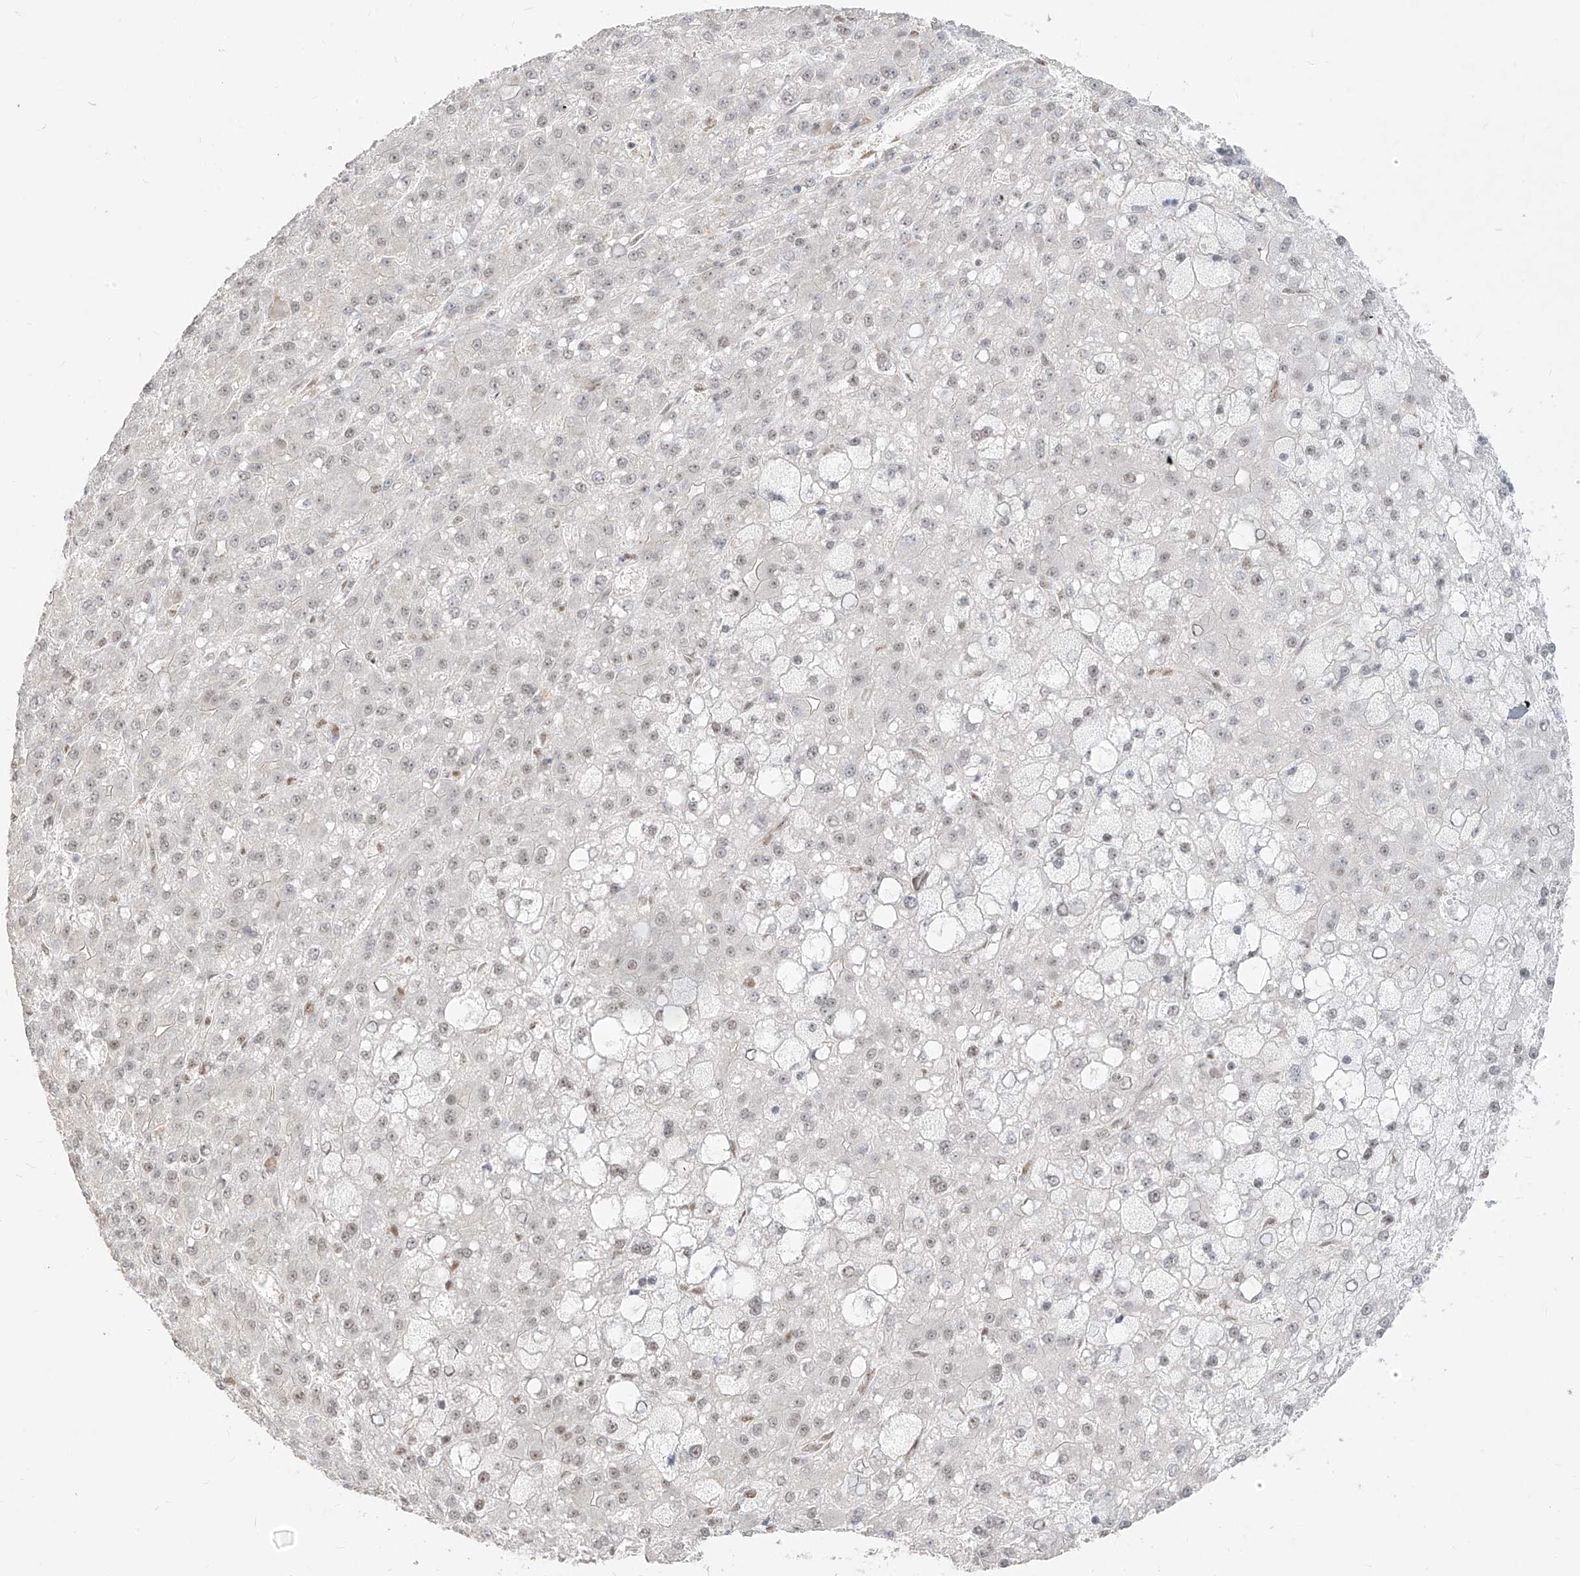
{"staining": {"intensity": "negative", "quantity": "none", "location": "none"}, "tissue": "liver cancer", "cell_type": "Tumor cells", "image_type": "cancer", "snomed": [{"axis": "morphology", "description": "Carcinoma, Hepatocellular, NOS"}, {"axis": "topography", "description": "Liver"}], "caption": "The immunohistochemistry (IHC) photomicrograph has no significant staining in tumor cells of liver hepatocellular carcinoma tissue.", "gene": "NHSL1", "patient": {"sex": "male", "age": 67}}